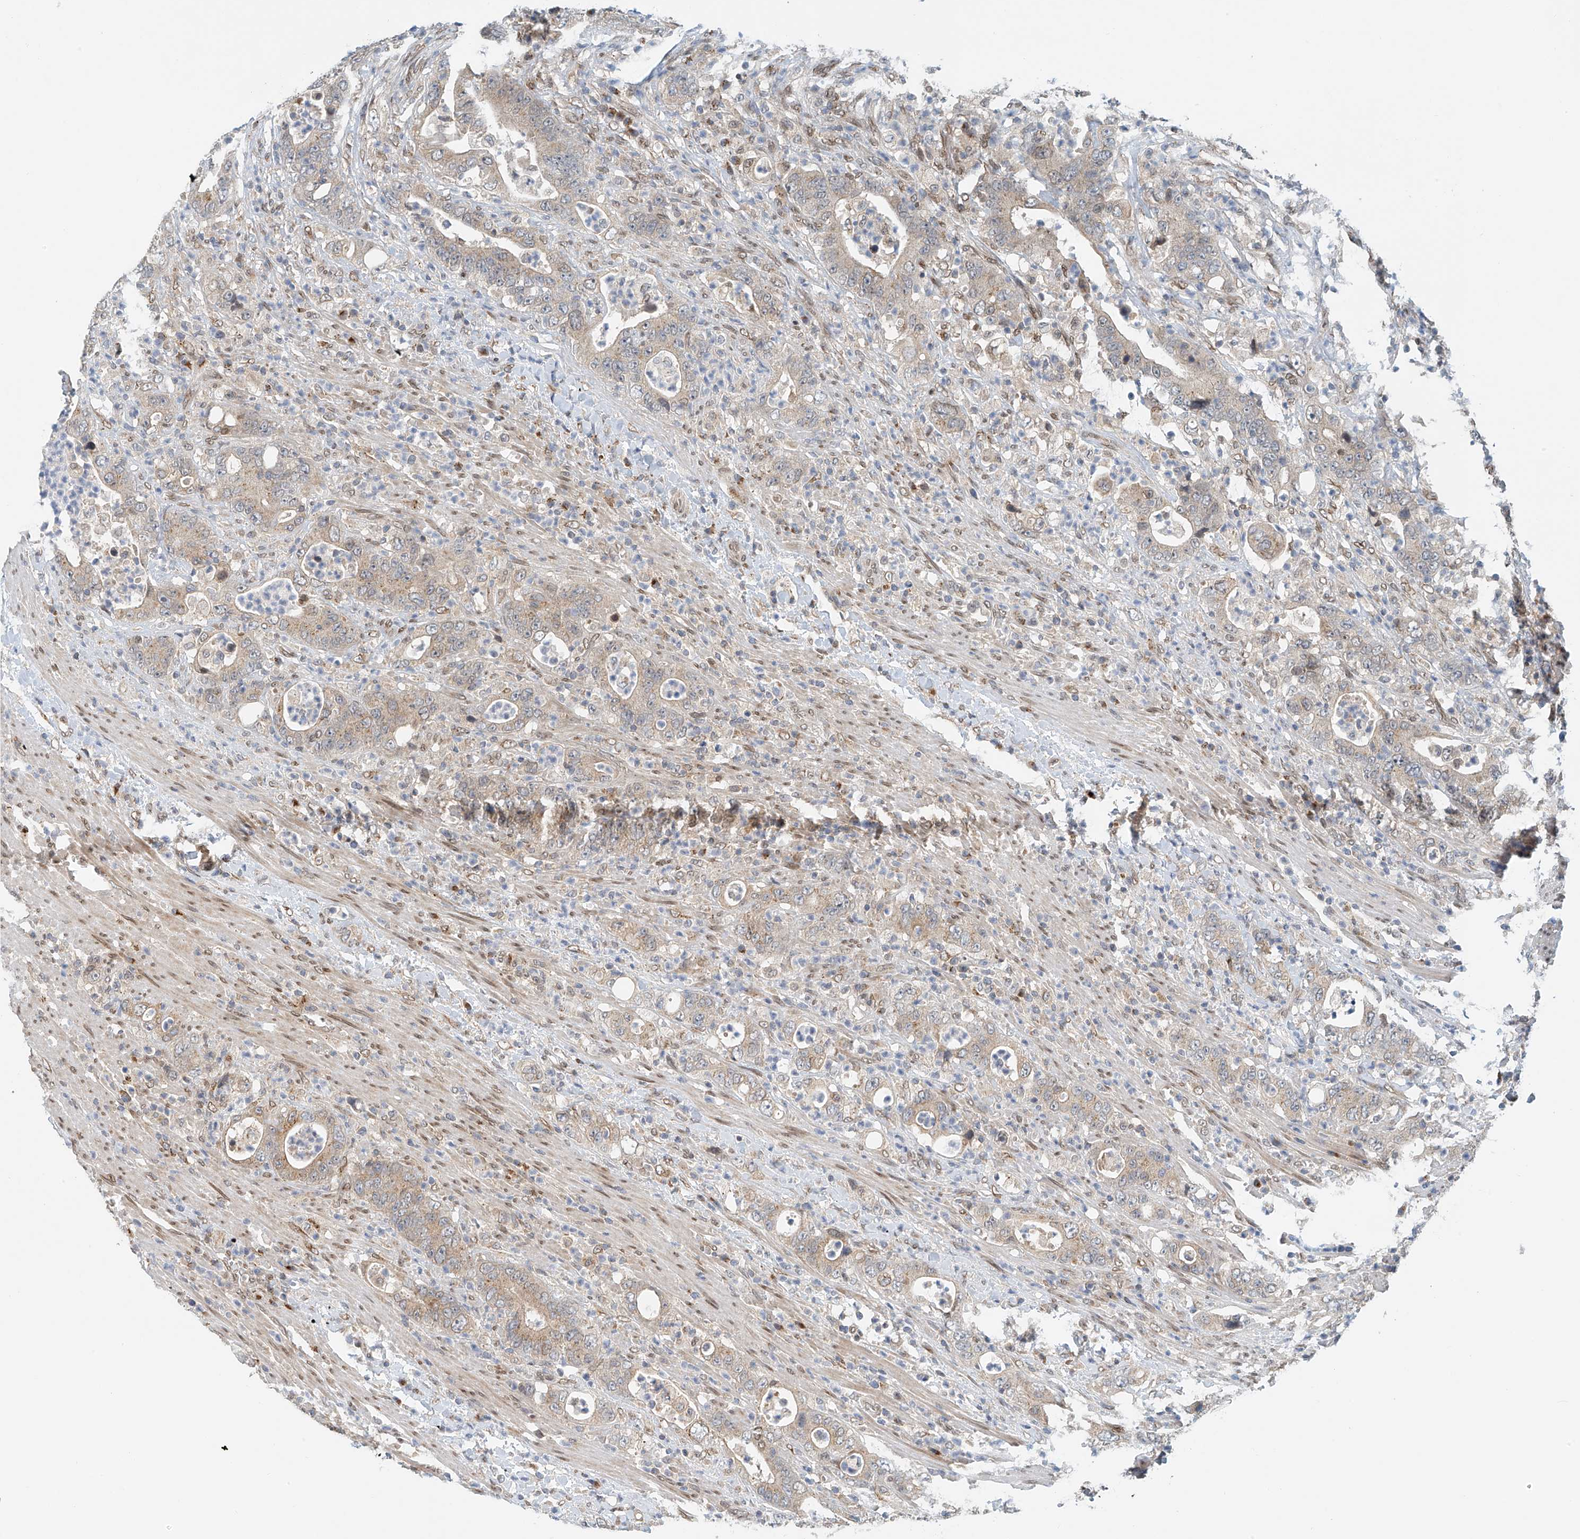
{"staining": {"intensity": "weak", "quantity": "25%-75%", "location": "cytoplasmic/membranous"}, "tissue": "colorectal cancer", "cell_type": "Tumor cells", "image_type": "cancer", "snomed": [{"axis": "morphology", "description": "Adenocarcinoma, NOS"}, {"axis": "topography", "description": "Colon"}], "caption": "Human adenocarcinoma (colorectal) stained with a protein marker reveals weak staining in tumor cells.", "gene": "STARD9", "patient": {"sex": "female", "age": 75}}